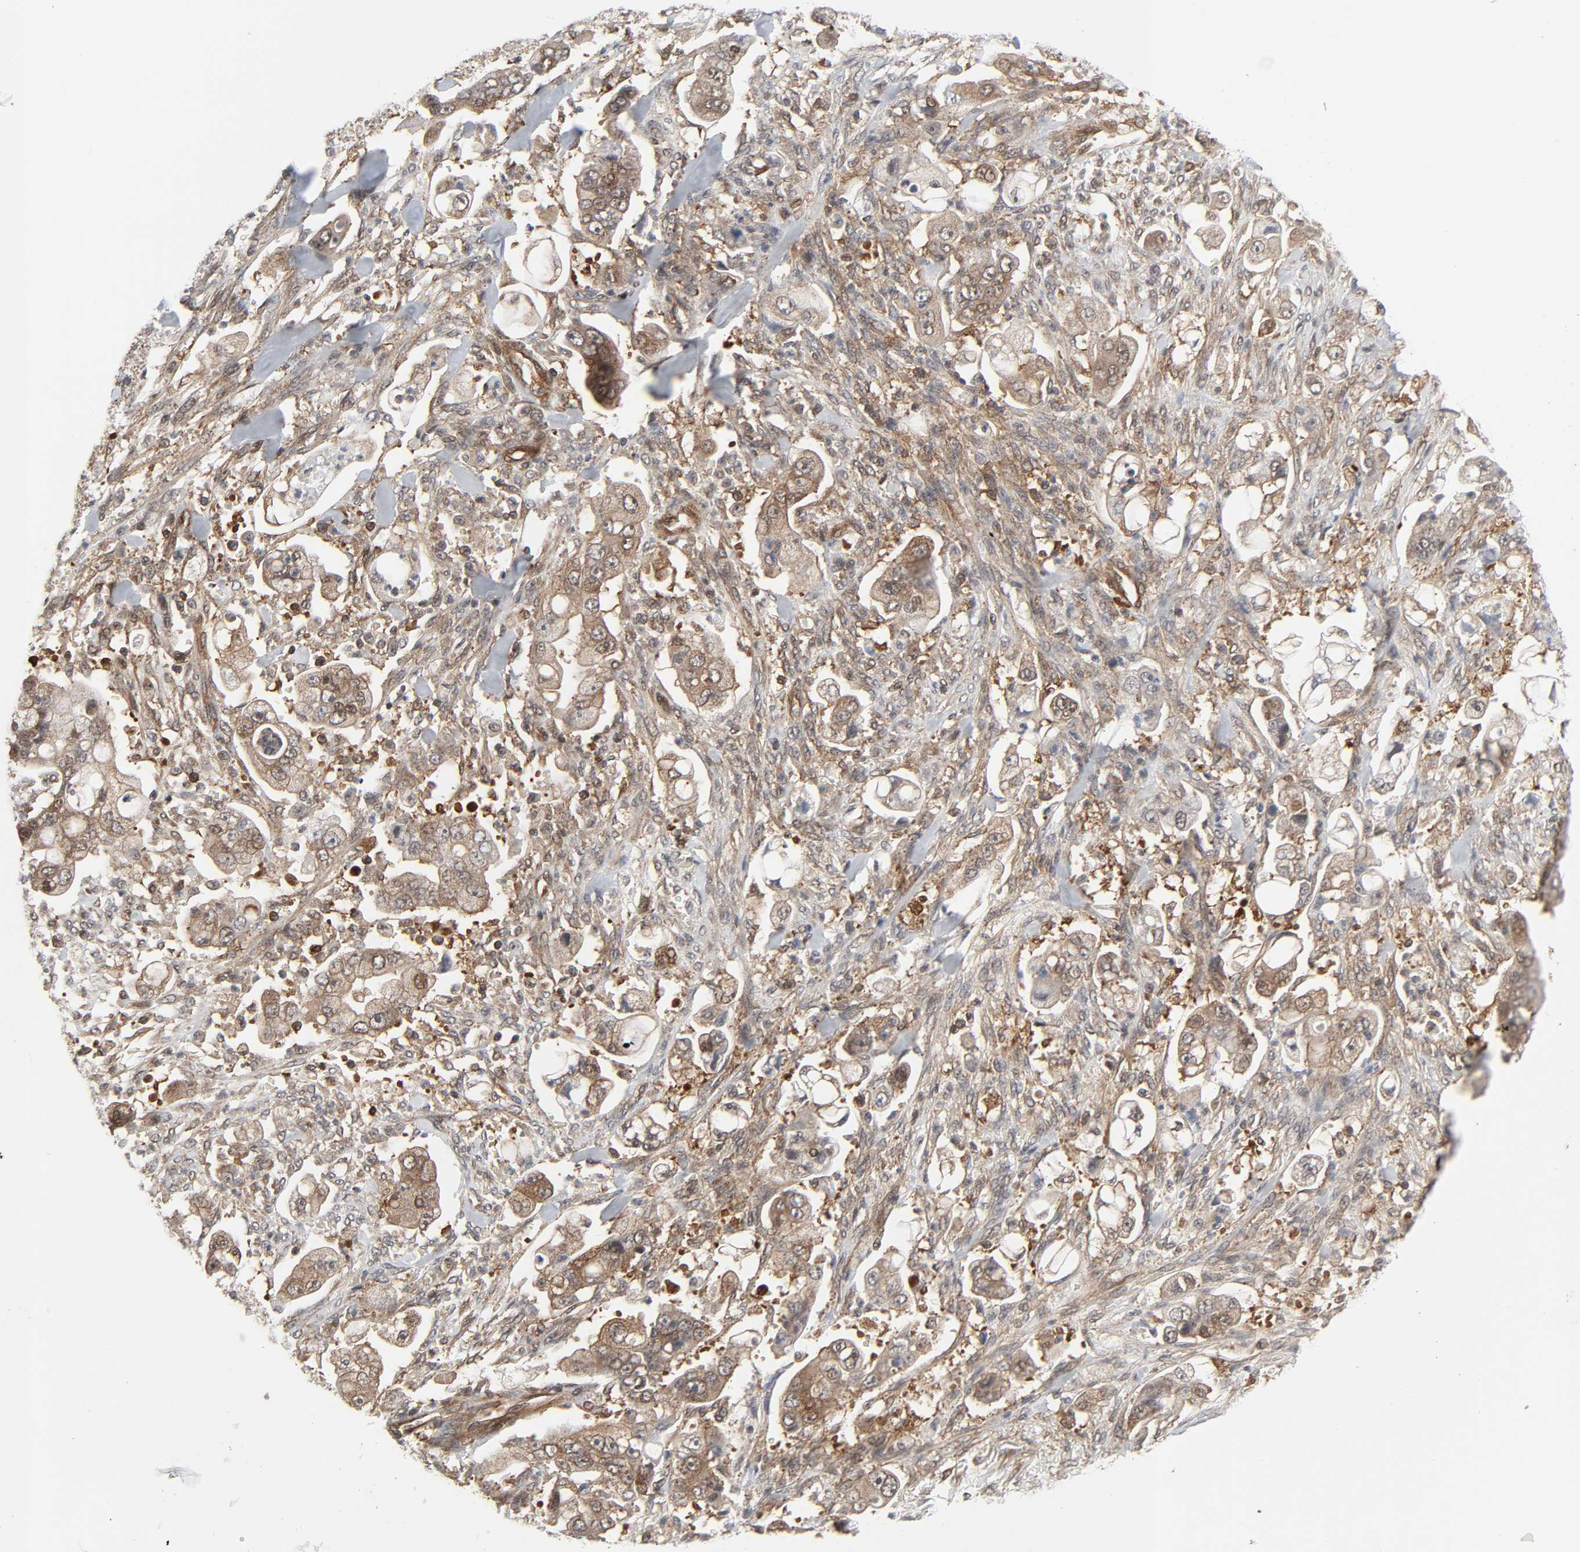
{"staining": {"intensity": "moderate", "quantity": ">75%", "location": "cytoplasmic/membranous"}, "tissue": "stomach cancer", "cell_type": "Tumor cells", "image_type": "cancer", "snomed": [{"axis": "morphology", "description": "Adenocarcinoma, NOS"}, {"axis": "topography", "description": "Stomach"}], "caption": "Tumor cells demonstrate medium levels of moderate cytoplasmic/membranous staining in approximately >75% of cells in stomach cancer (adenocarcinoma).", "gene": "GSK3A", "patient": {"sex": "male", "age": 62}}